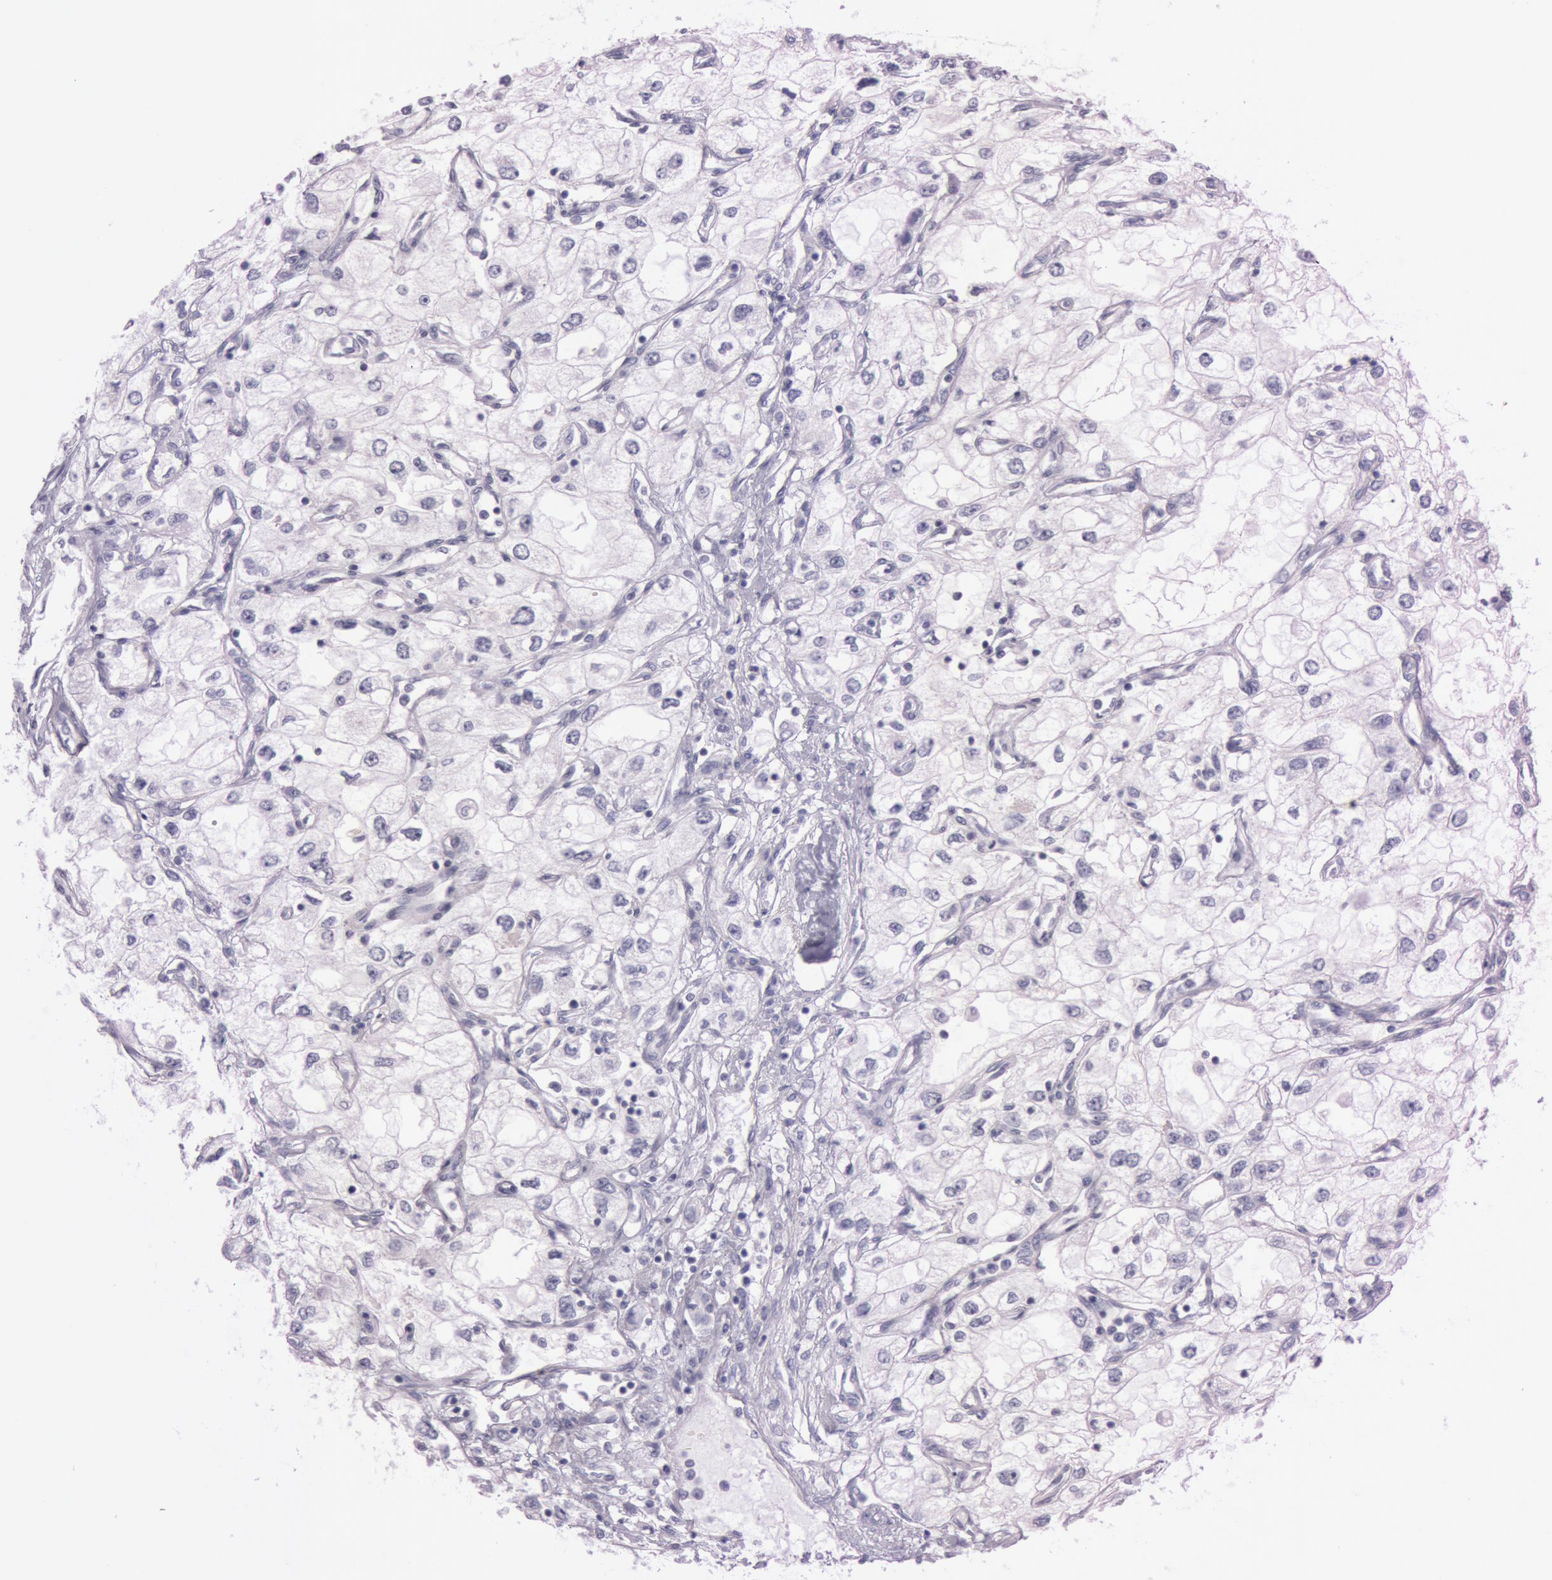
{"staining": {"intensity": "negative", "quantity": "none", "location": "none"}, "tissue": "renal cancer", "cell_type": "Tumor cells", "image_type": "cancer", "snomed": [{"axis": "morphology", "description": "Adenocarcinoma, NOS"}, {"axis": "topography", "description": "Kidney"}], "caption": "Tumor cells show no significant protein expression in adenocarcinoma (renal).", "gene": "S100A7", "patient": {"sex": "male", "age": 57}}